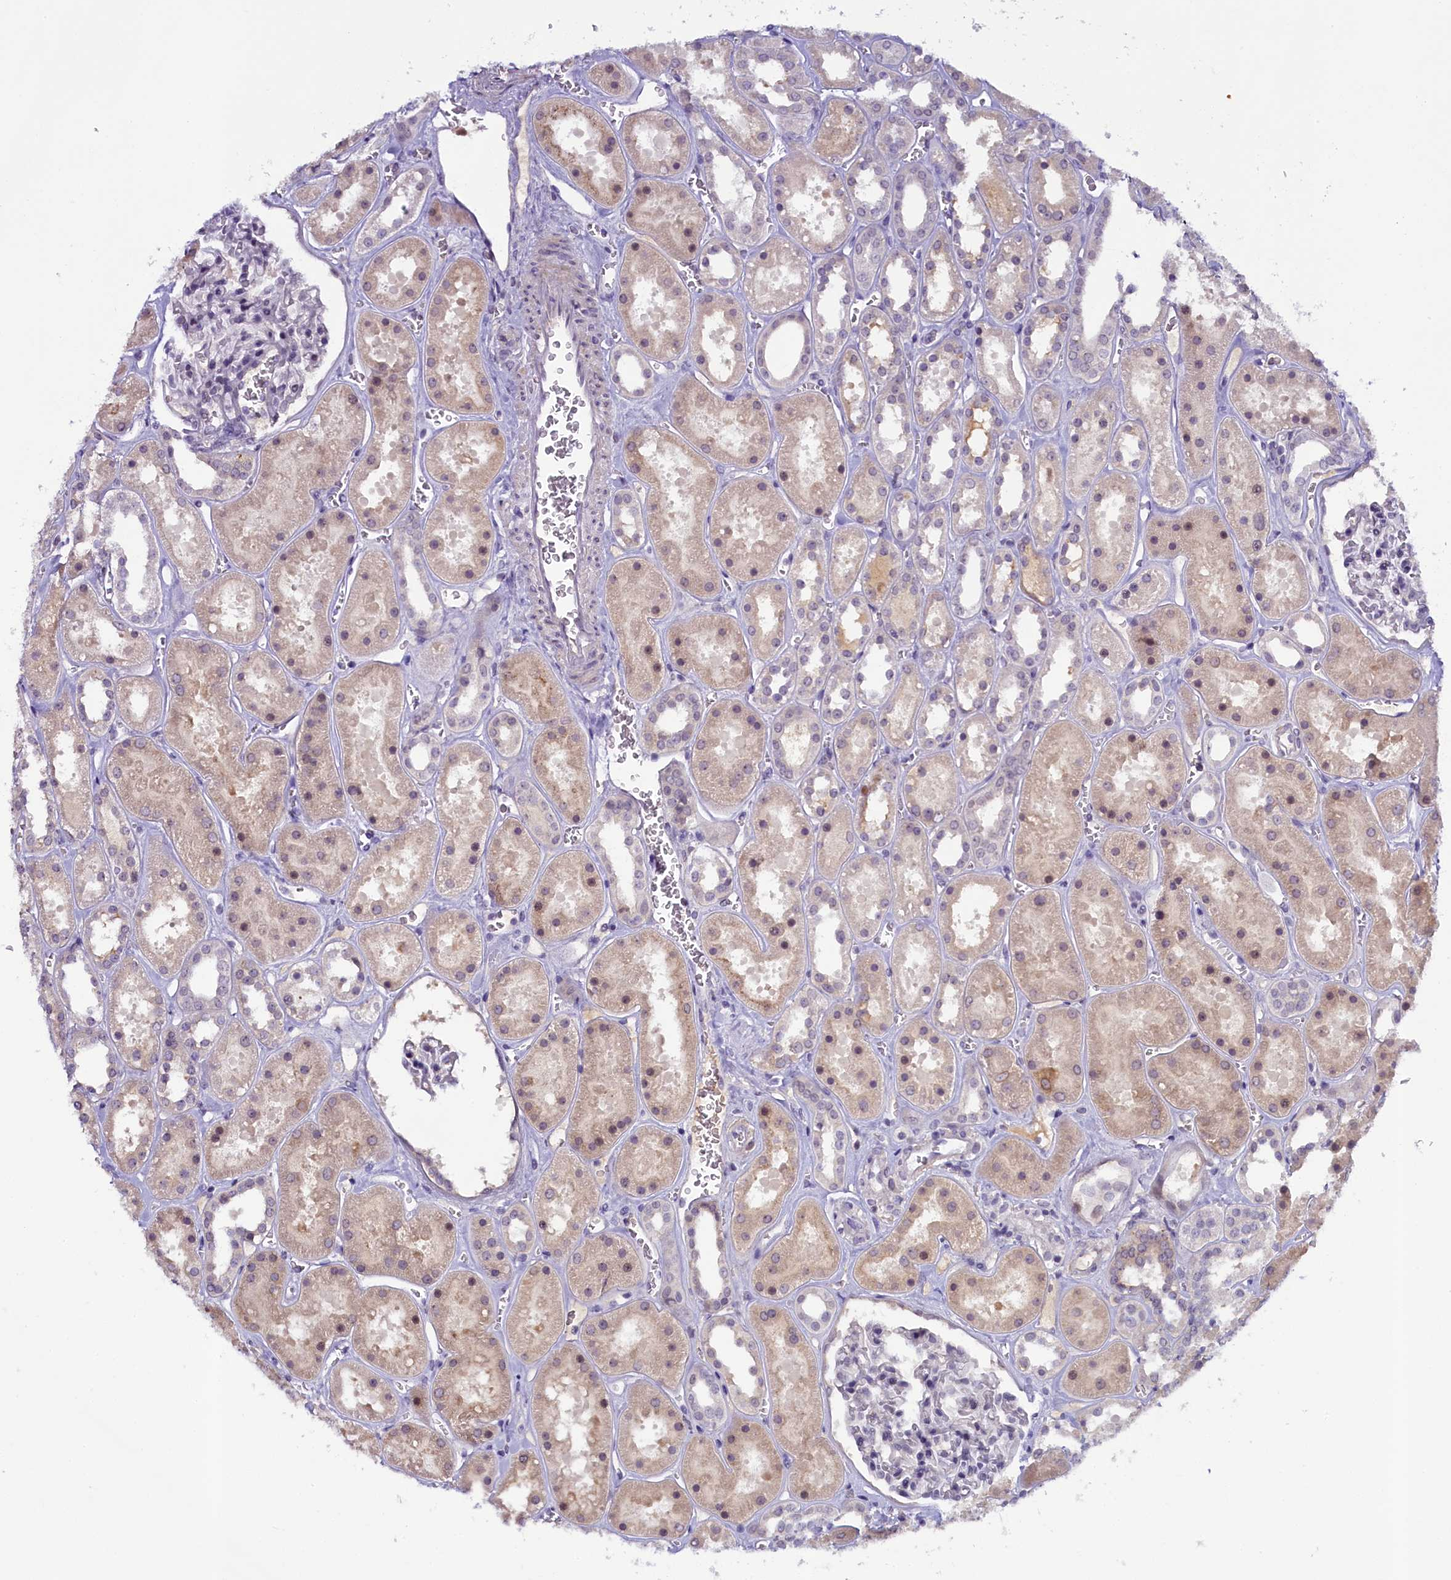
{"staining": {"intensity": "negative", "quantity": "none", "location": "none"}, "tissue": "kidney", "cell_type": "Cells in glomeruli", "image_type": "normal", "snomed": [{"axis": "morphology", "description": "Normal tissue, NOS"}, {"axis": "topography", "description": "Kidney"}], "caption": "There is no significant staining in cells in glomeruli of kidney. (DAB (3,3'-diaminobenzidine) immunohistochemistry, high magnification).", "gene": "CRAMP1", "patient": {"sex": "female", "age": 41}}